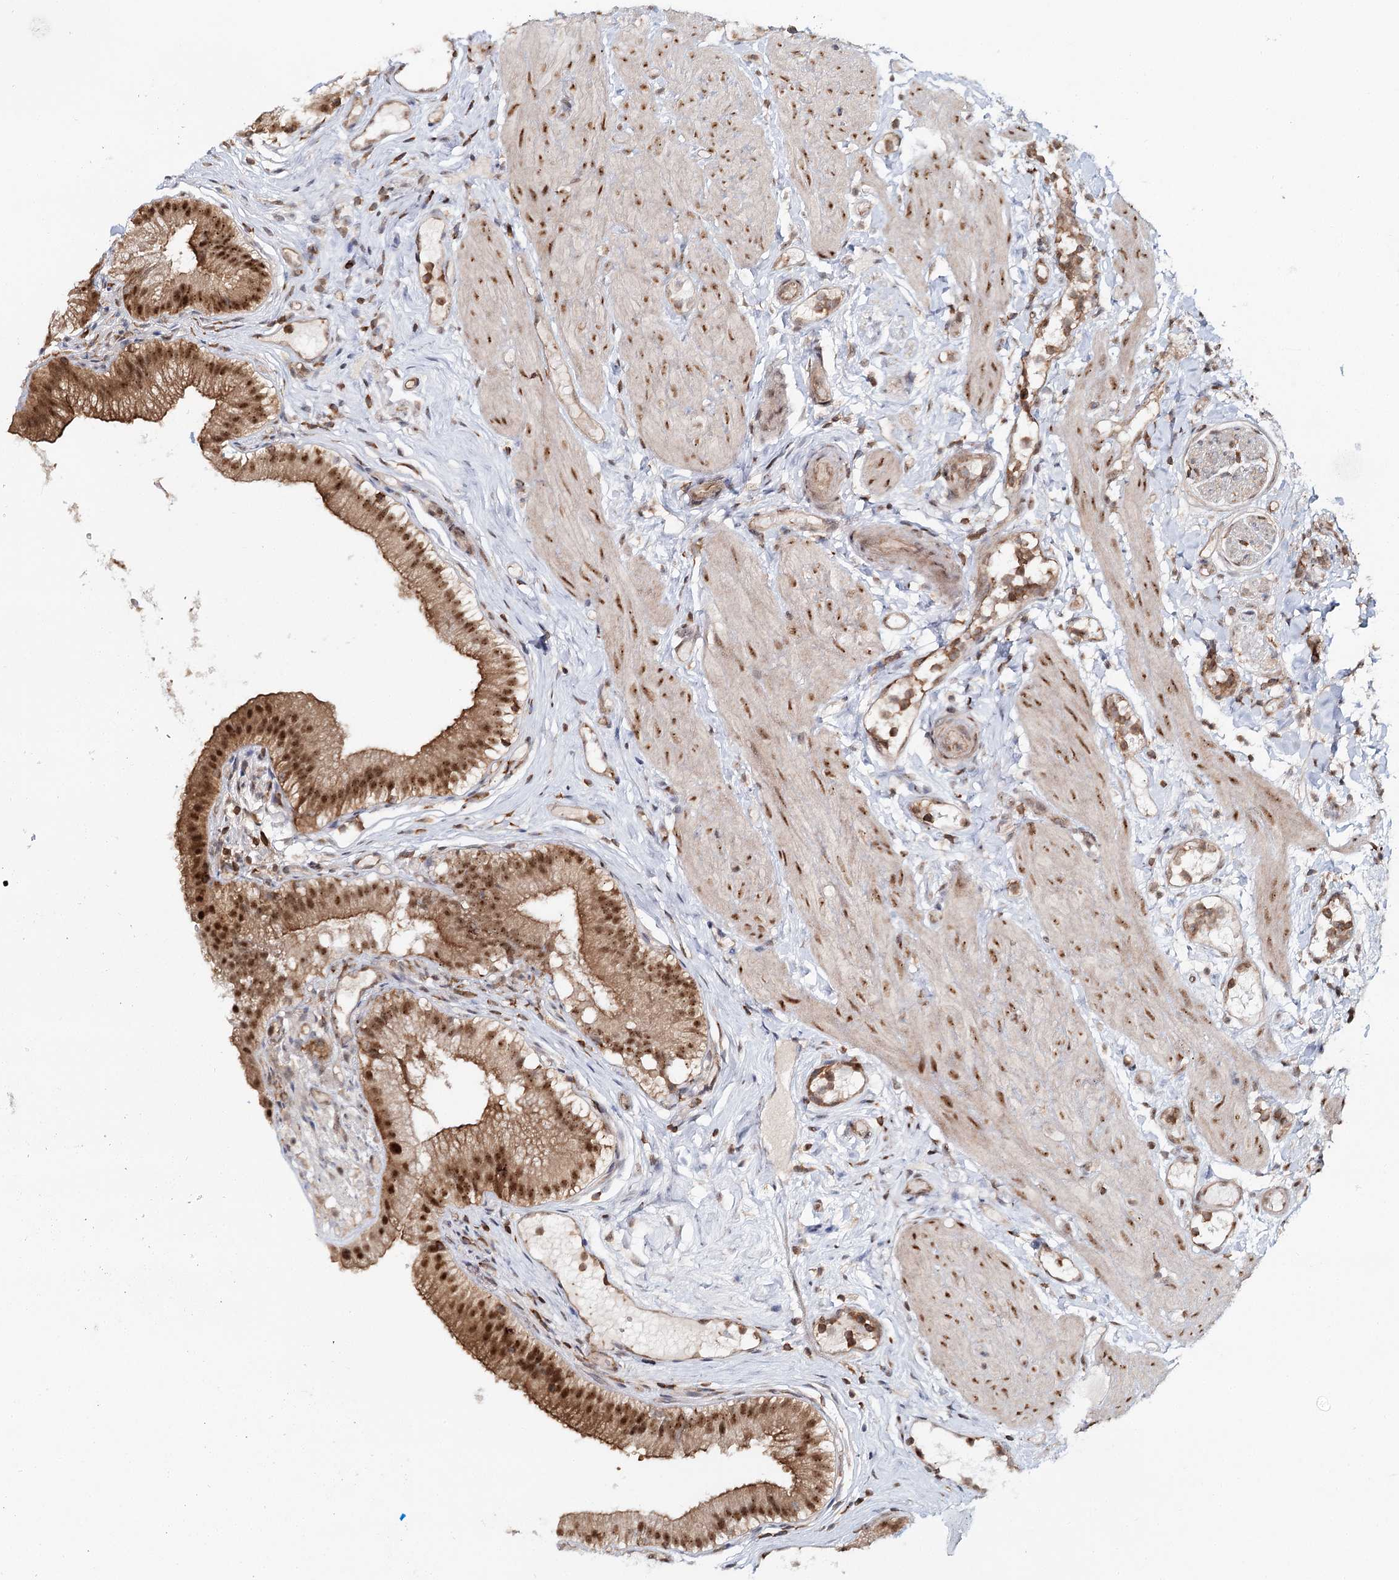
{"staining": {"intensity": "strong", "quantity": ">75%", "location": "cytoplasmic/membranous,nuclear"}, "tissue": "gallbladder", "cell_type": "Glandular cells", "image_type": "normal", "snomed": [{"axis": "morphology", "description": "Normal tissue, NOS"}, {"axis": "topography", "description": "Gallbladder"}], "caption": "High-power microscopy captured an immunohistochemistry histopathology image of normal gallbladder, revealing strong cytoplasmic/membranous,nuclear staining in about >75% of glandular cells. (brown staining indicates protein expression, while blue staining denotes nuclei).", "gene": "FAM120B", "patient": {"sex": "female", "age": 26}}